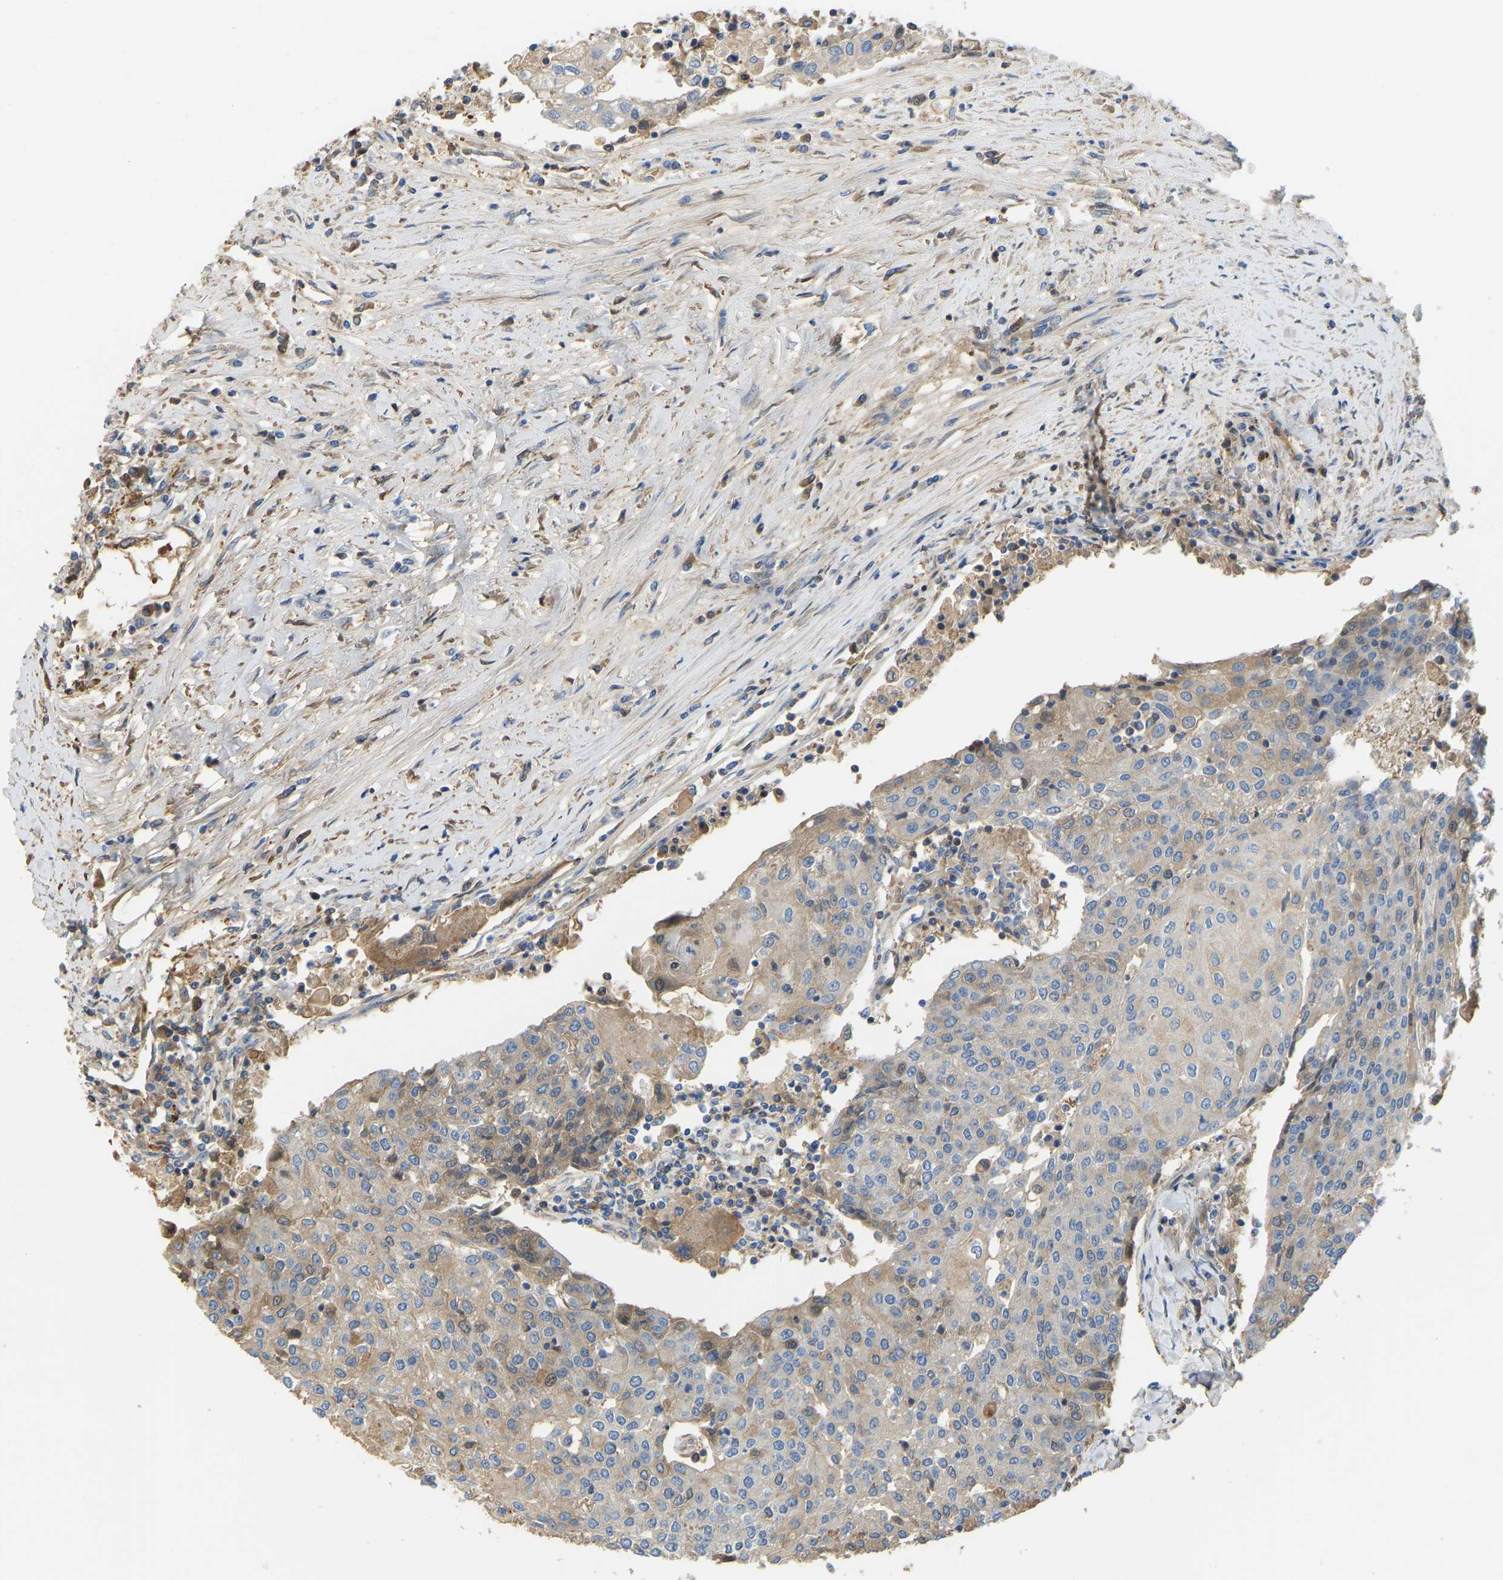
{"staining": {"intensity": "weak", "quantity": ">75%", "location": "cytoplasmic/membranous"}, "tissue": "urothelial cancer", "cell_type": "Tumor cells", "image_type": "cancer", "snomed": [{"axis": "morphology", "description": "Urothelial carcinoma, High grade"}, {"axis": "topography", "description": "Urinary bladder"}], "caption": "Weak cytoplasmic/membranous expression is seen in approximately >75% of tumor cells in urothelial cancer.", "gene": "VCPKMT", "patient": {"sex": "female", "age": 85}}